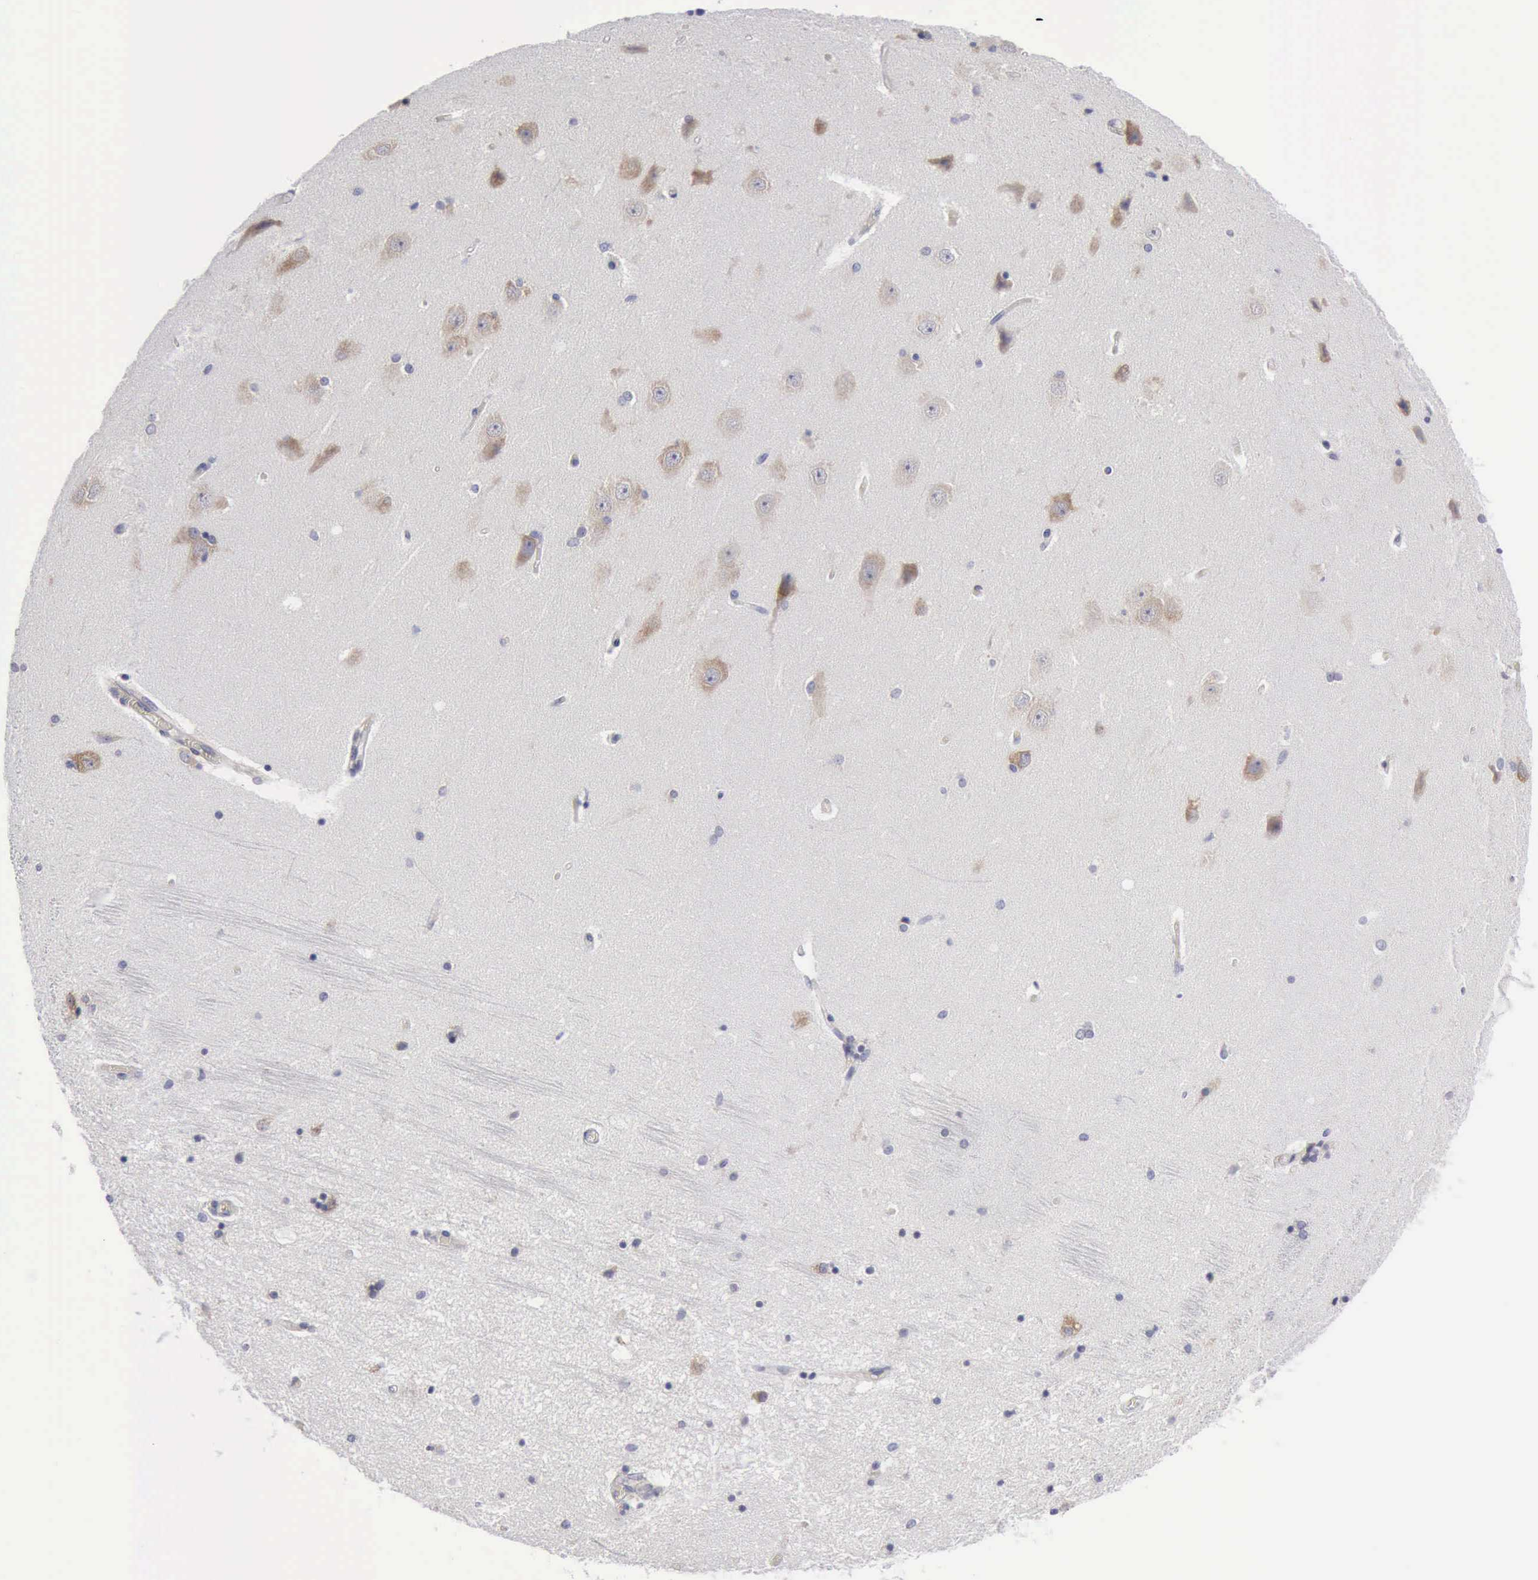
{"staining": {"intensity": "negative", "quantity": "none", "location": "none"}, "tissue": "hippocampus", "cell_type": "Glial cells", "image_type": "normal", "snomed": [{"axis": "morphology", "description": "Normal tissue, NOS"}, {"axis": "topography", "description": "Hippocampus"}], "caption": "DAB immunohistochemical staining of benign human hippocampus exhibits no significant positivity in glial cells. (DAB (3,3'-diaminobenzidine) immunohistochemistry, high magnification).", "gene": "TXLNG", "patient": {"sex": "female", "age": 54}}